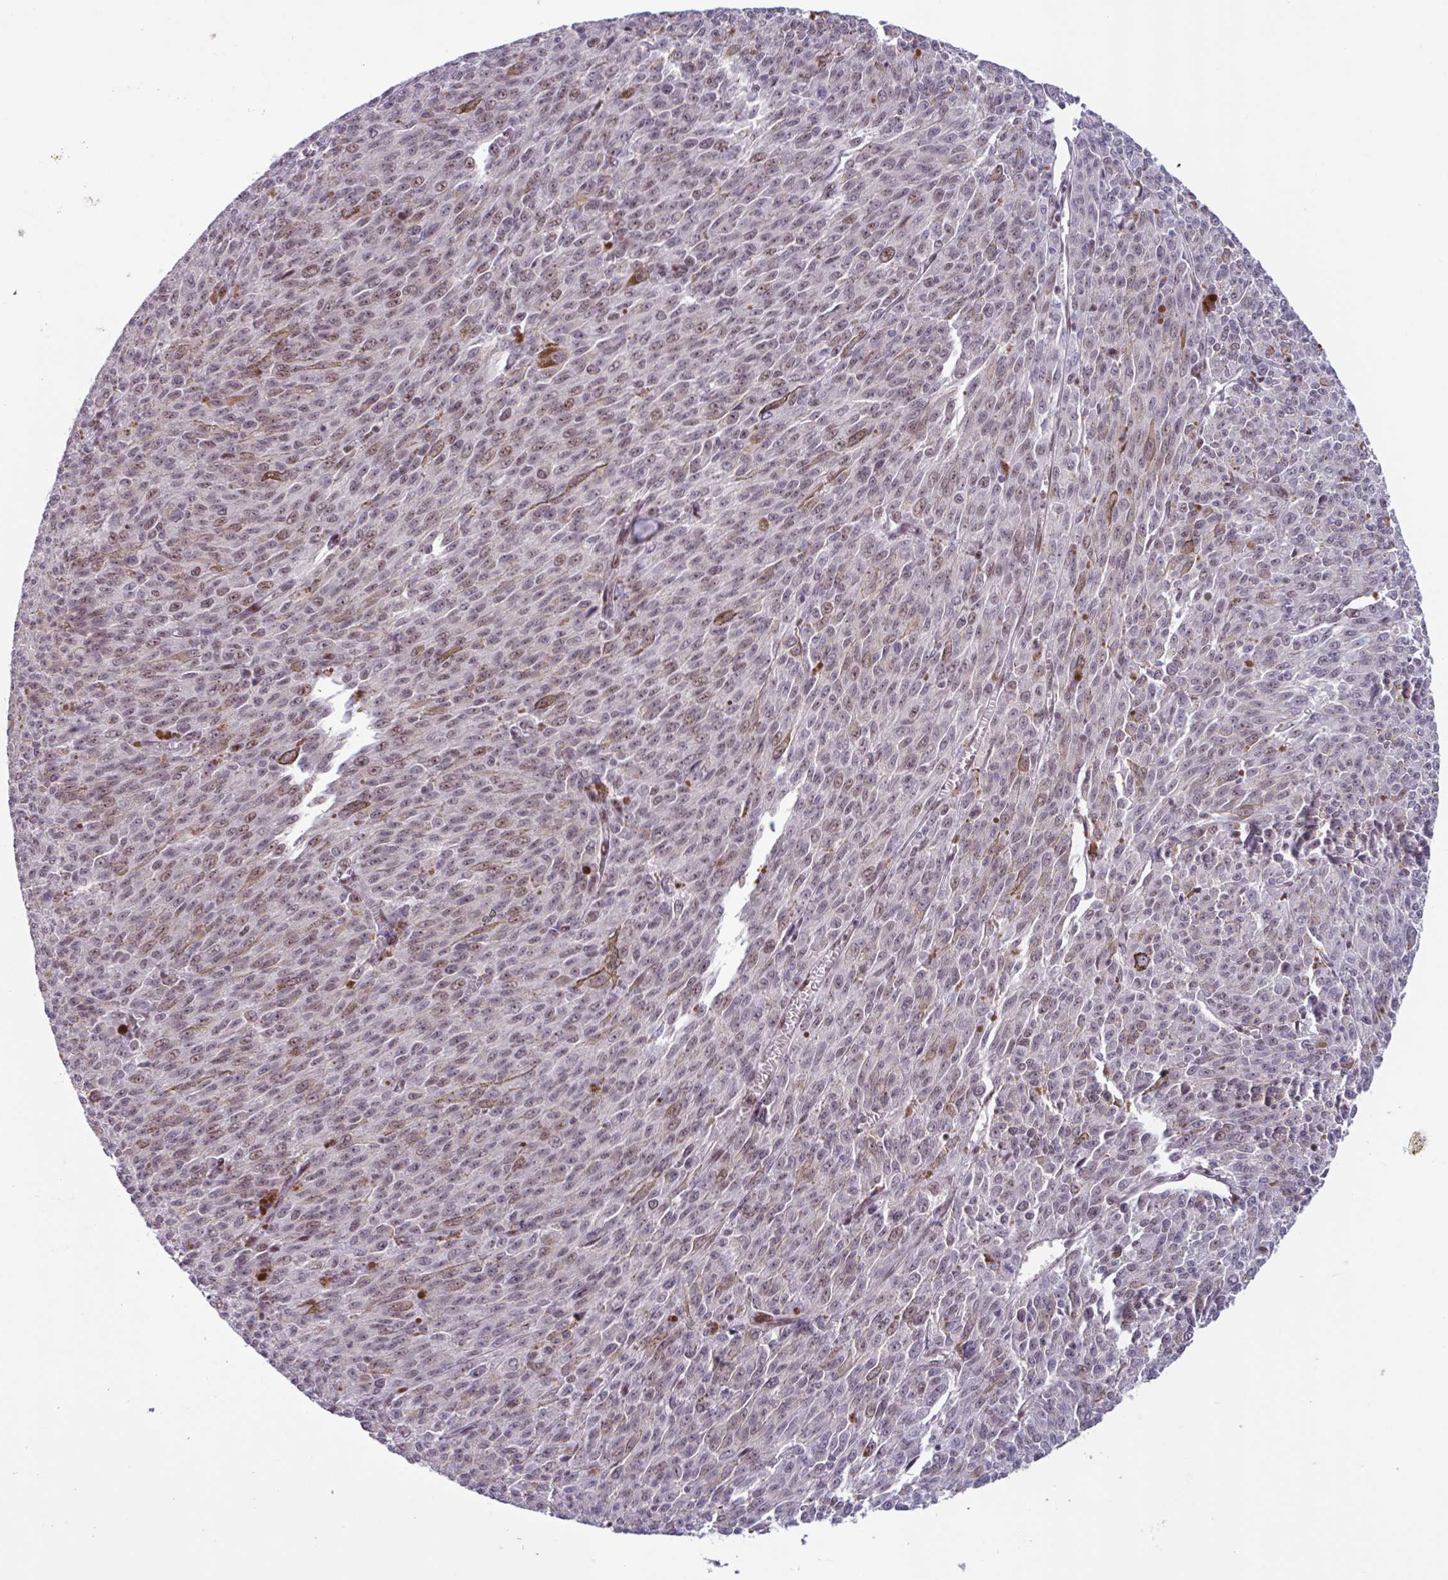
{"staining": {"intensity": "weak", "quantity": "<25%", "location": "nuclear"}, "tissue": "melanoma", "cell_type": "Tumor cells", "image_type": "cancer", "snomed": [{"axis": "morphology", "description": "Malignant melanoma, NOS"}, {"axis": "topography", "description": "Skin"}], "caption": "An image of human melanoma is negative for staining in tumor cells.", "gene": "ZNF575", "patient": {"sex": "female", "age": 52}}